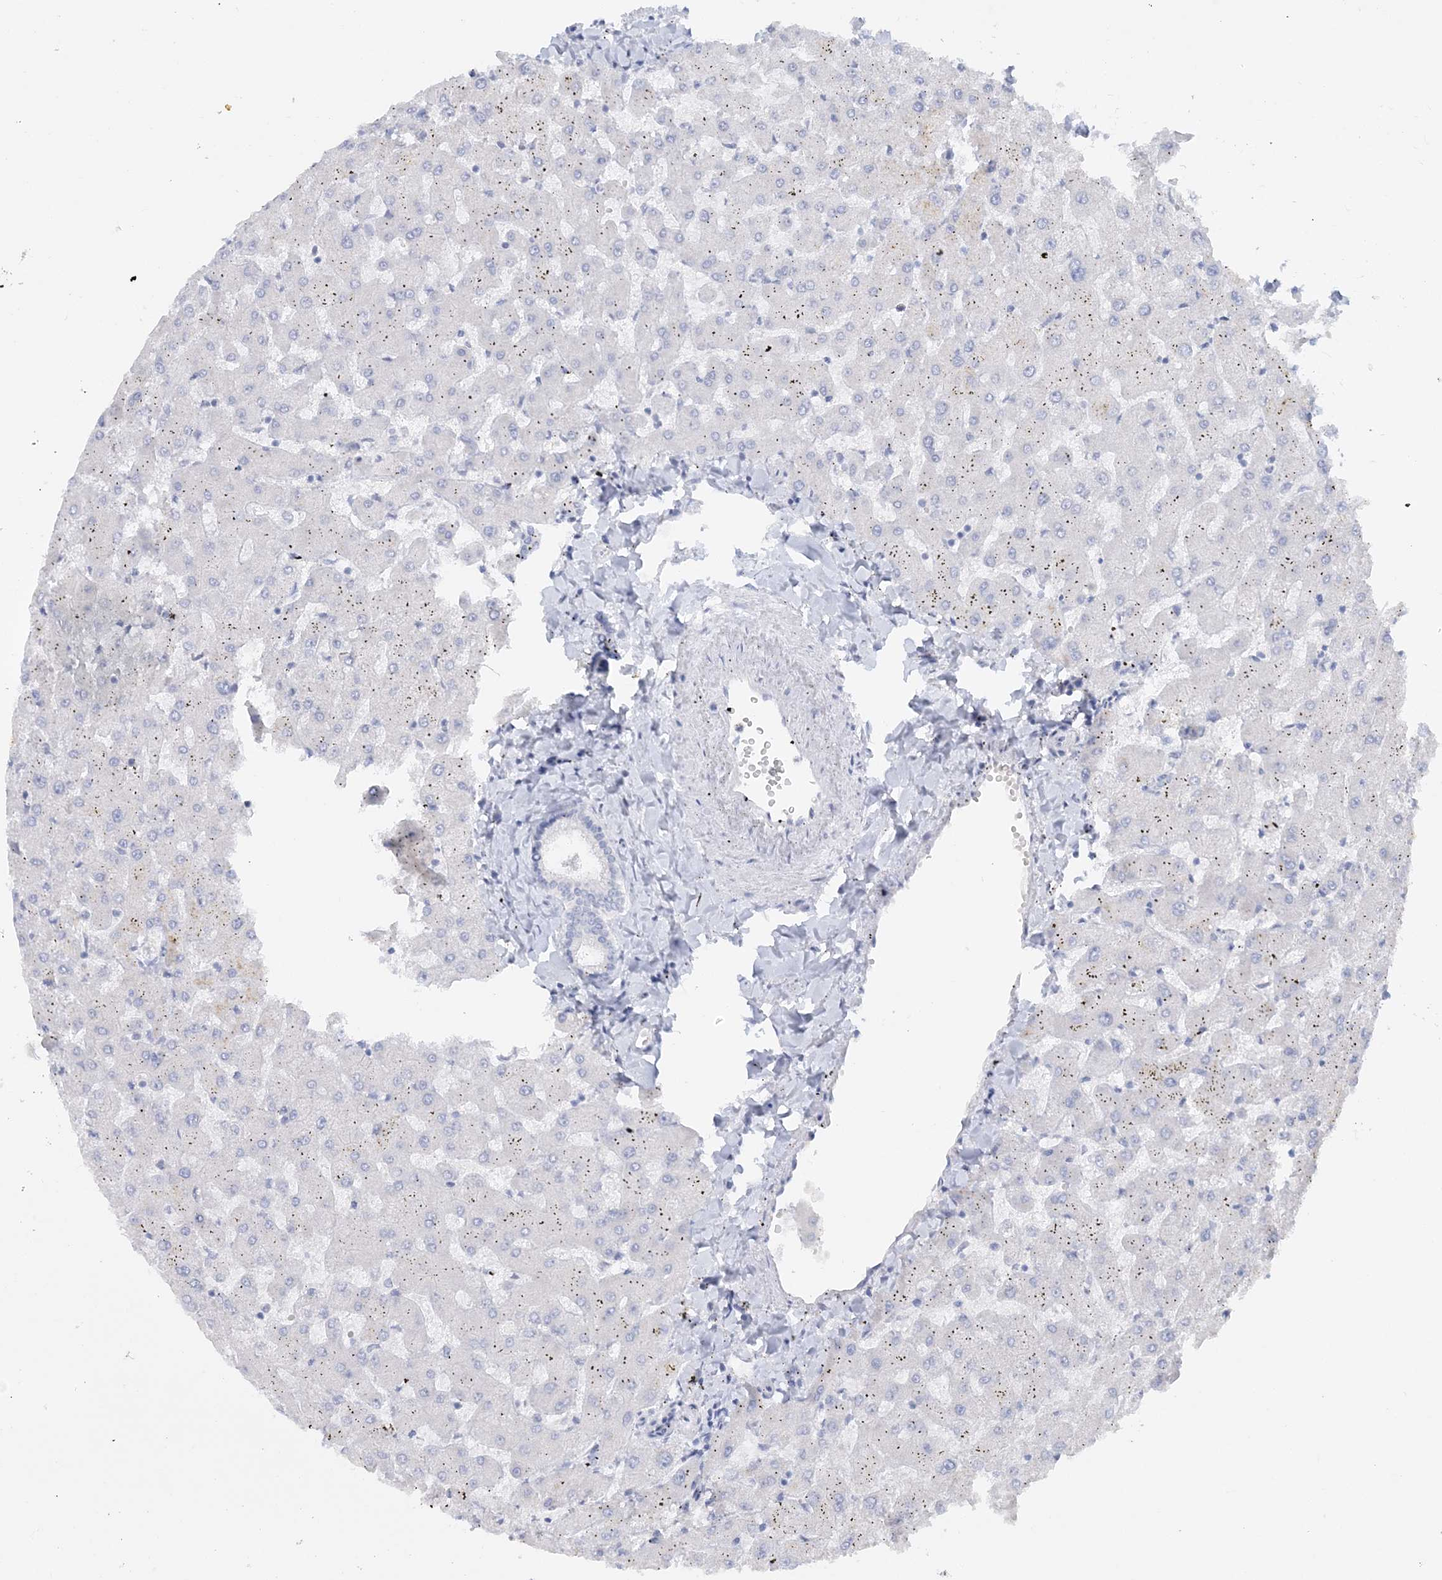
{"staining": {"intensity": "negative", "quantity": "none", "location": "none"}, "tissue": "liver", "cell_type": "Cholangiocytes", "image_type": "normal", "snomed": [{"axis": "morphology", "description": "Normal tissue, NOS"}, {"axis": "topography", "description": "Liver"}], "caption": "IHC histopathology image of unremarkable liver stained for a protein (brown), which displays no staining in cholangiocytes. (Stains: DAB (3,3'-diaminobenzidine) immunohistochemistry with hematoxylin counter stain, Microscopy: brightfield microscopy at high magnification).", "gene": "ENSG00000288637", "patient": {"sex": "female", "age": 63}}